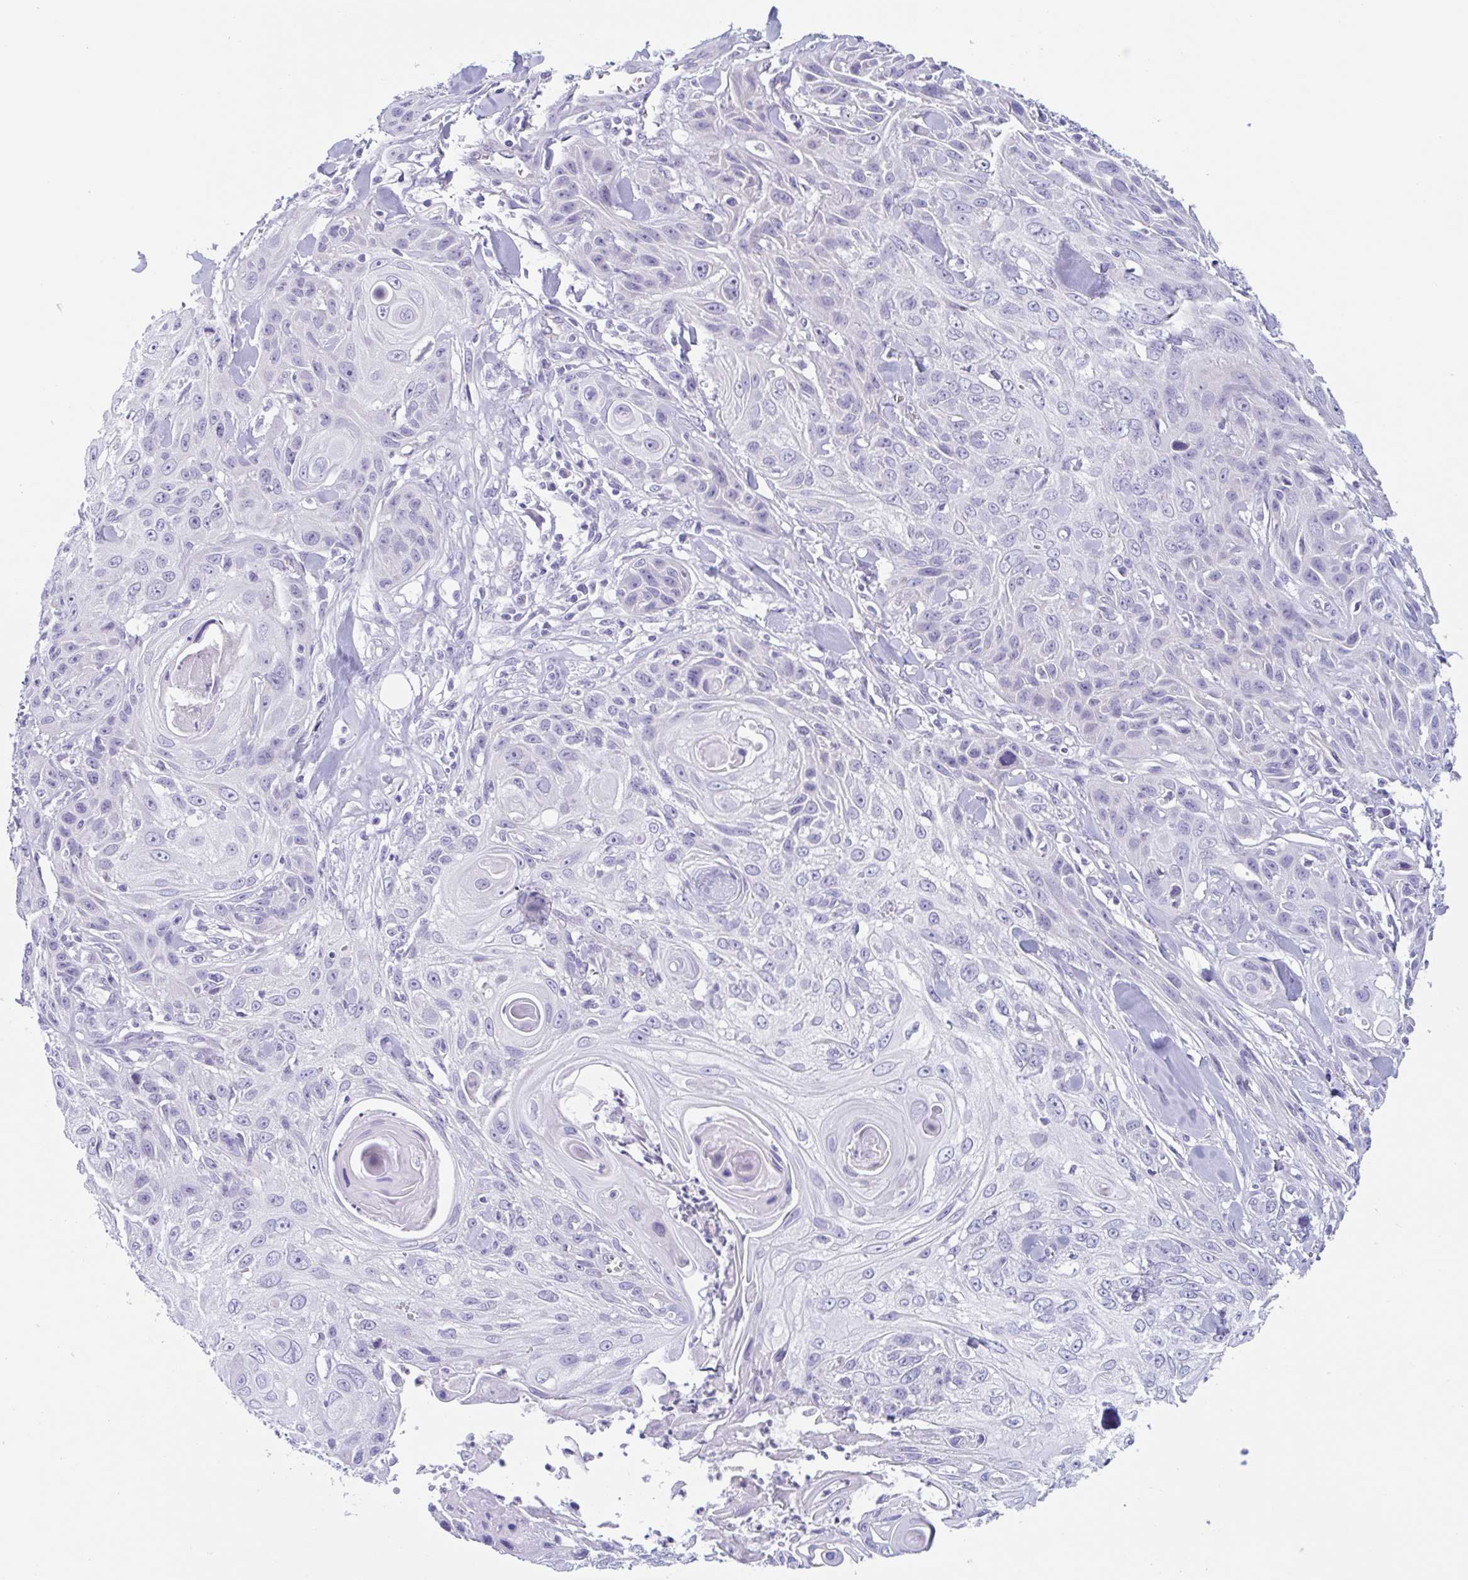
{"staining": {"intensity": "negative", "quantity": "none", "location": "none"}, "tissue": "skin cancer", "cell_type": "Tumor cells", "image_type": "cancer", "snomed": [{"axis": "morphology", "description": "Squamous cell carcinoma, NOS"}, {"axis": "topography", "description": "Skin"}, {"axis": "topography", "description": "Vulva"}], "caption": "The immunohistochemistry (IHC) micrograph has no significant staining in tumor cells of squamous cell carcinoma (skin) tissue.", "gene": "OR6N2", "patient": {"sex": "female", "age": 83}}